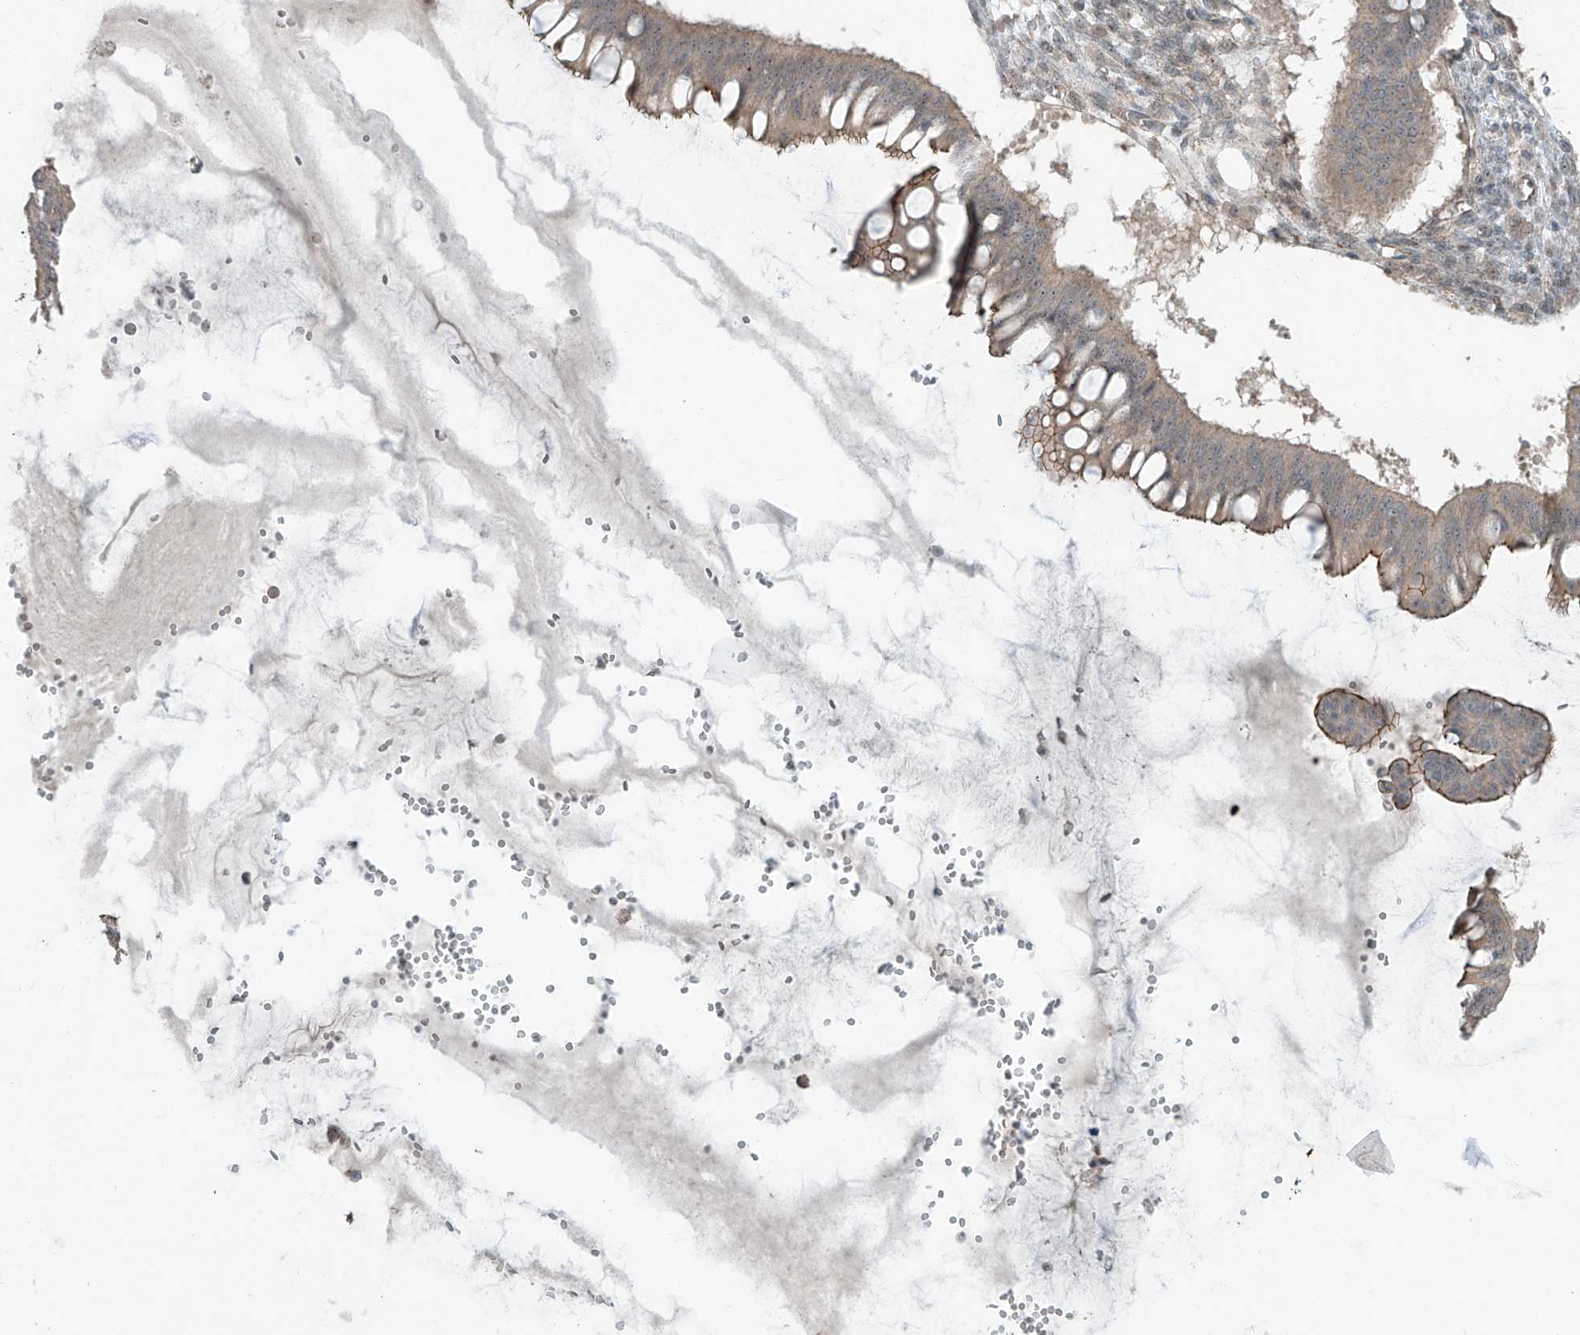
{"staining": {"intensity": "moderate", "quantity": ">75%", "location": "cytoplasmic/membranous"}, "tissue": "ovarian cancer", "cell_type": "Tumor cells", "image_type": "cancer", "snomed": [{"axis": "morphology", "description": "Cystadenocarcinoma, mucinous, NOS"}, {"axis": "topography", "description": "Ovary"}], "caption": "DAB (3,3'-diaminobenzidine) immunohistochemical staining of ovarian mucinous cystadenocarcinoma demonstrates moderate cytoplasmic/membranous protein expression in about >75% of tumor cells.", "gene": "ZNF16", "patient": {"sex": "female", "age": 73}}